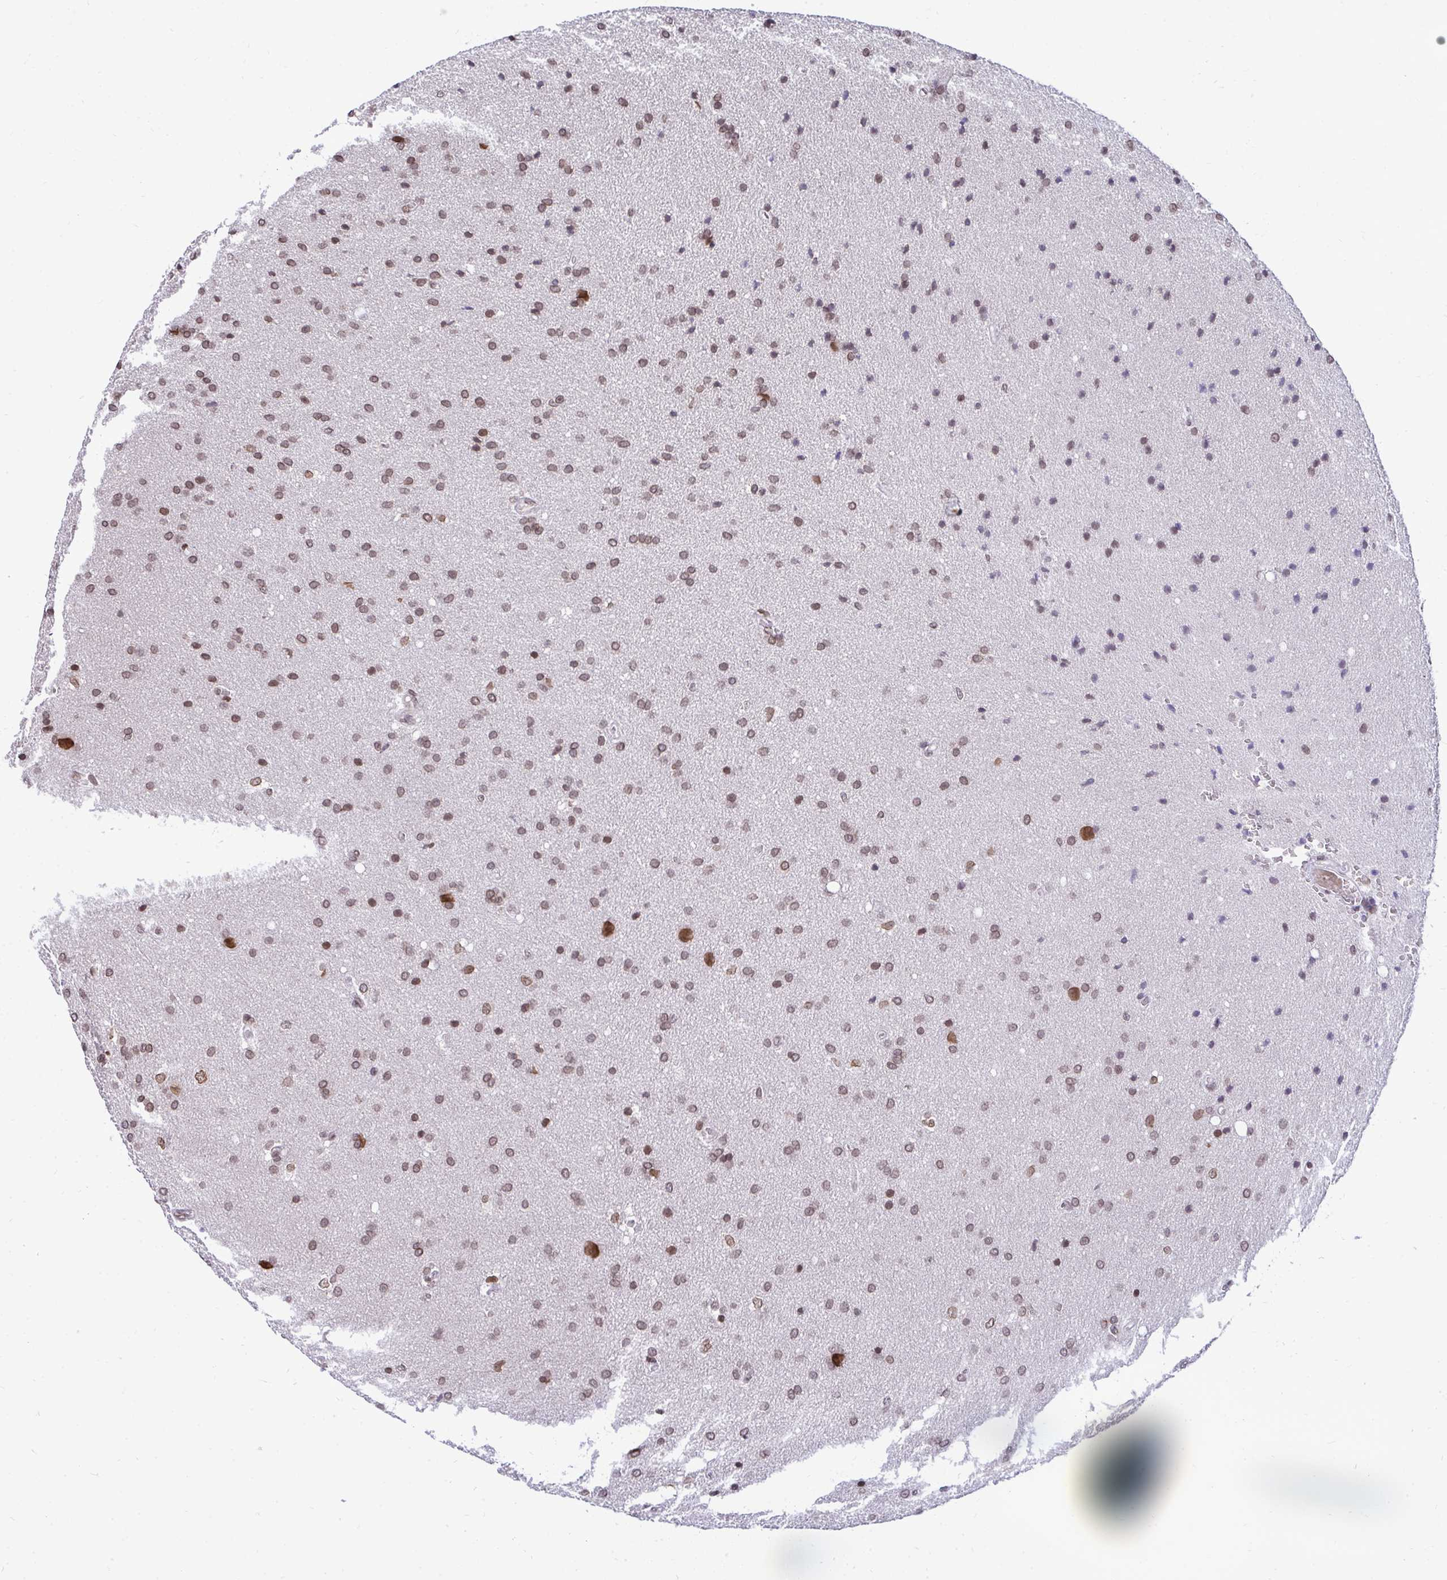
{"staining": {"intensity": "weak", "quantity": "25%-75%", "location": "nuclear"}, "tissue": "glioma", "cell_type": "Tumor cells", "image_type": "cancer", "snomed": [{"axis": "morphology", "description": "Glioma, malignant, Low grade"}, {"axis": "topography", "description": "Brain"}], "caption": "This is a photomicrograph of immunohistochemistry (IHC) staining of glioma, which shows weak staining in the nuclear of tumor cells.", "gene": "JPT1", "patient": {"sex": "female", "age": 54}}